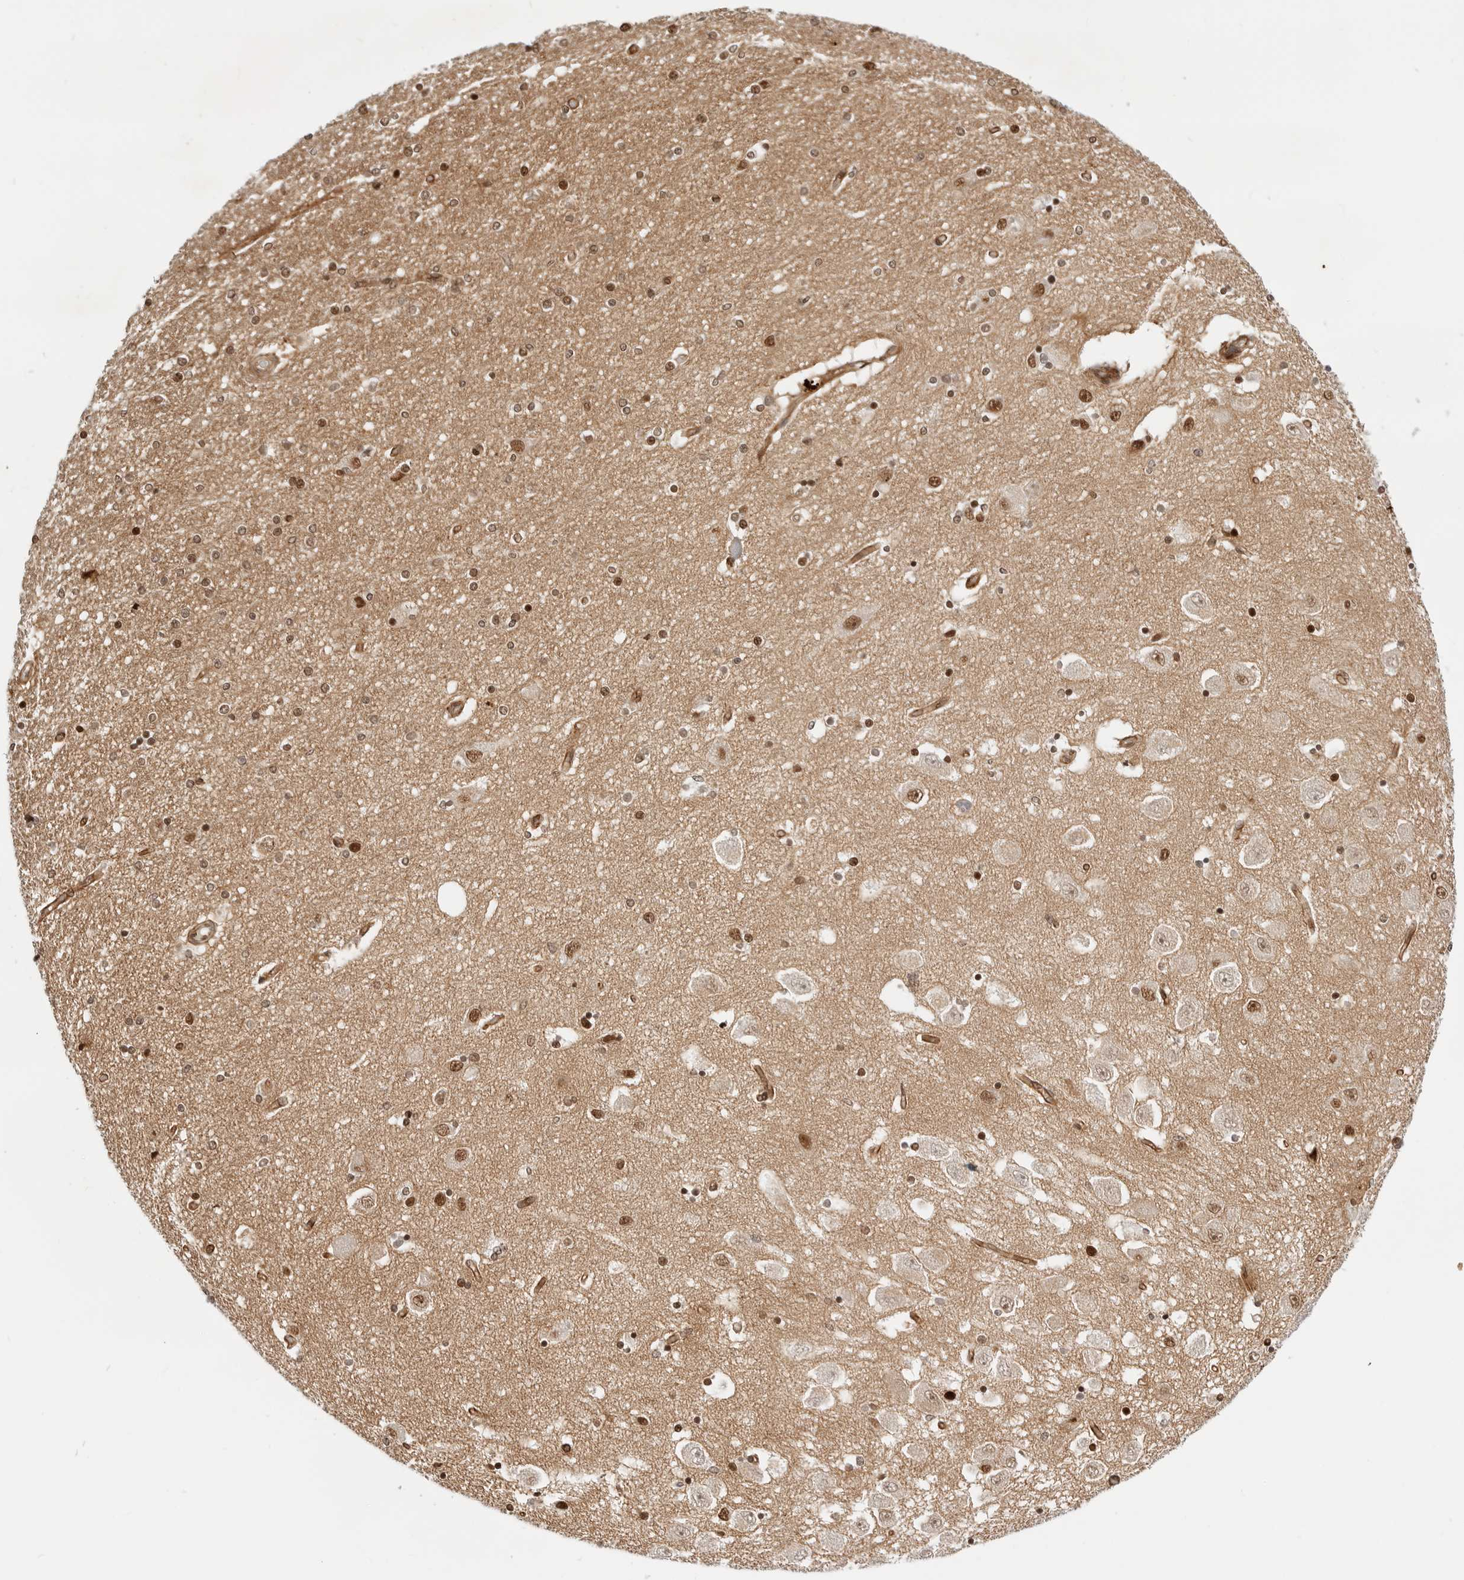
{"staining": {"intensity": "moderate", "quantity": ">75%", "location": "nuclear"}, "tissue": "hippocampus", "cell_type": "Glial cells", "image_type": "normal", "snomed": [{"axis": "morphology", "description": "Normal tissue, NOS"}, {"axis": "topography", "description": "Hippocampus"}], "caption": "IHC image of normal hippocampus stained for a protein (brown), which shows medium levels of moderate nuclear expression in approximately >75% of glial cells.", "gene": "ZNF613", "patient": {"sex": "female", "age": 54}}